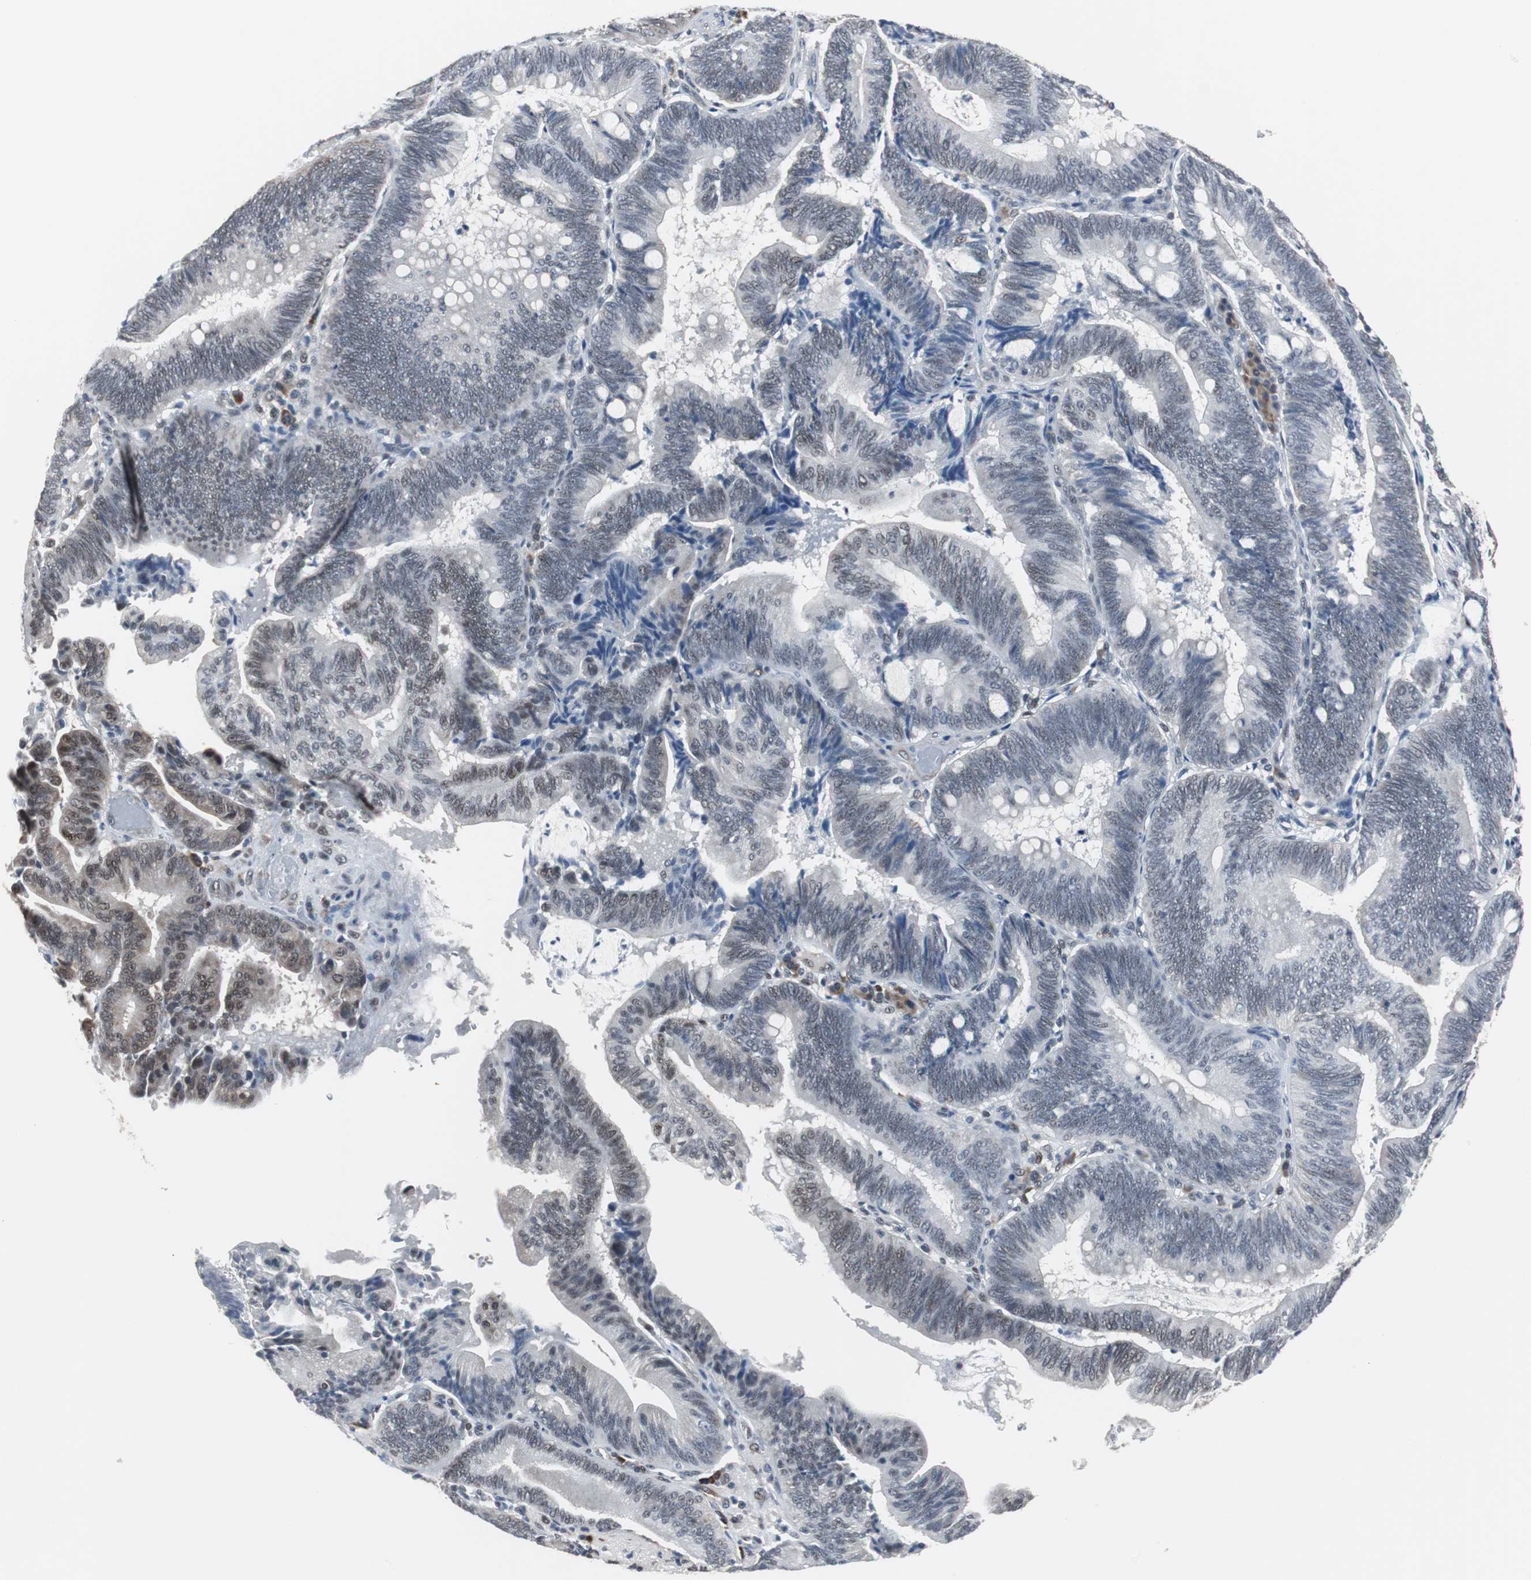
{"staining": {"intensity": "weak", "quantity": "<25%", "location": "cytoplasmic/membranous"}, "tissue": "pancreatic cancer", "cell_type": "Tumor cells", "image_type": "cancer", "snomed": [{"axis": "morphology", "description": "Adenocarcinoma, NOS"}, {"axis": "topography", "description": "Pancreas"}], "caption": "IHC histopathology image of pancreatic cancer stained for a protein (brown), which demonstrates no staining in tumor cells.", "gene": "ZHX2", "patient": {"sex": "male", "age": 82}}